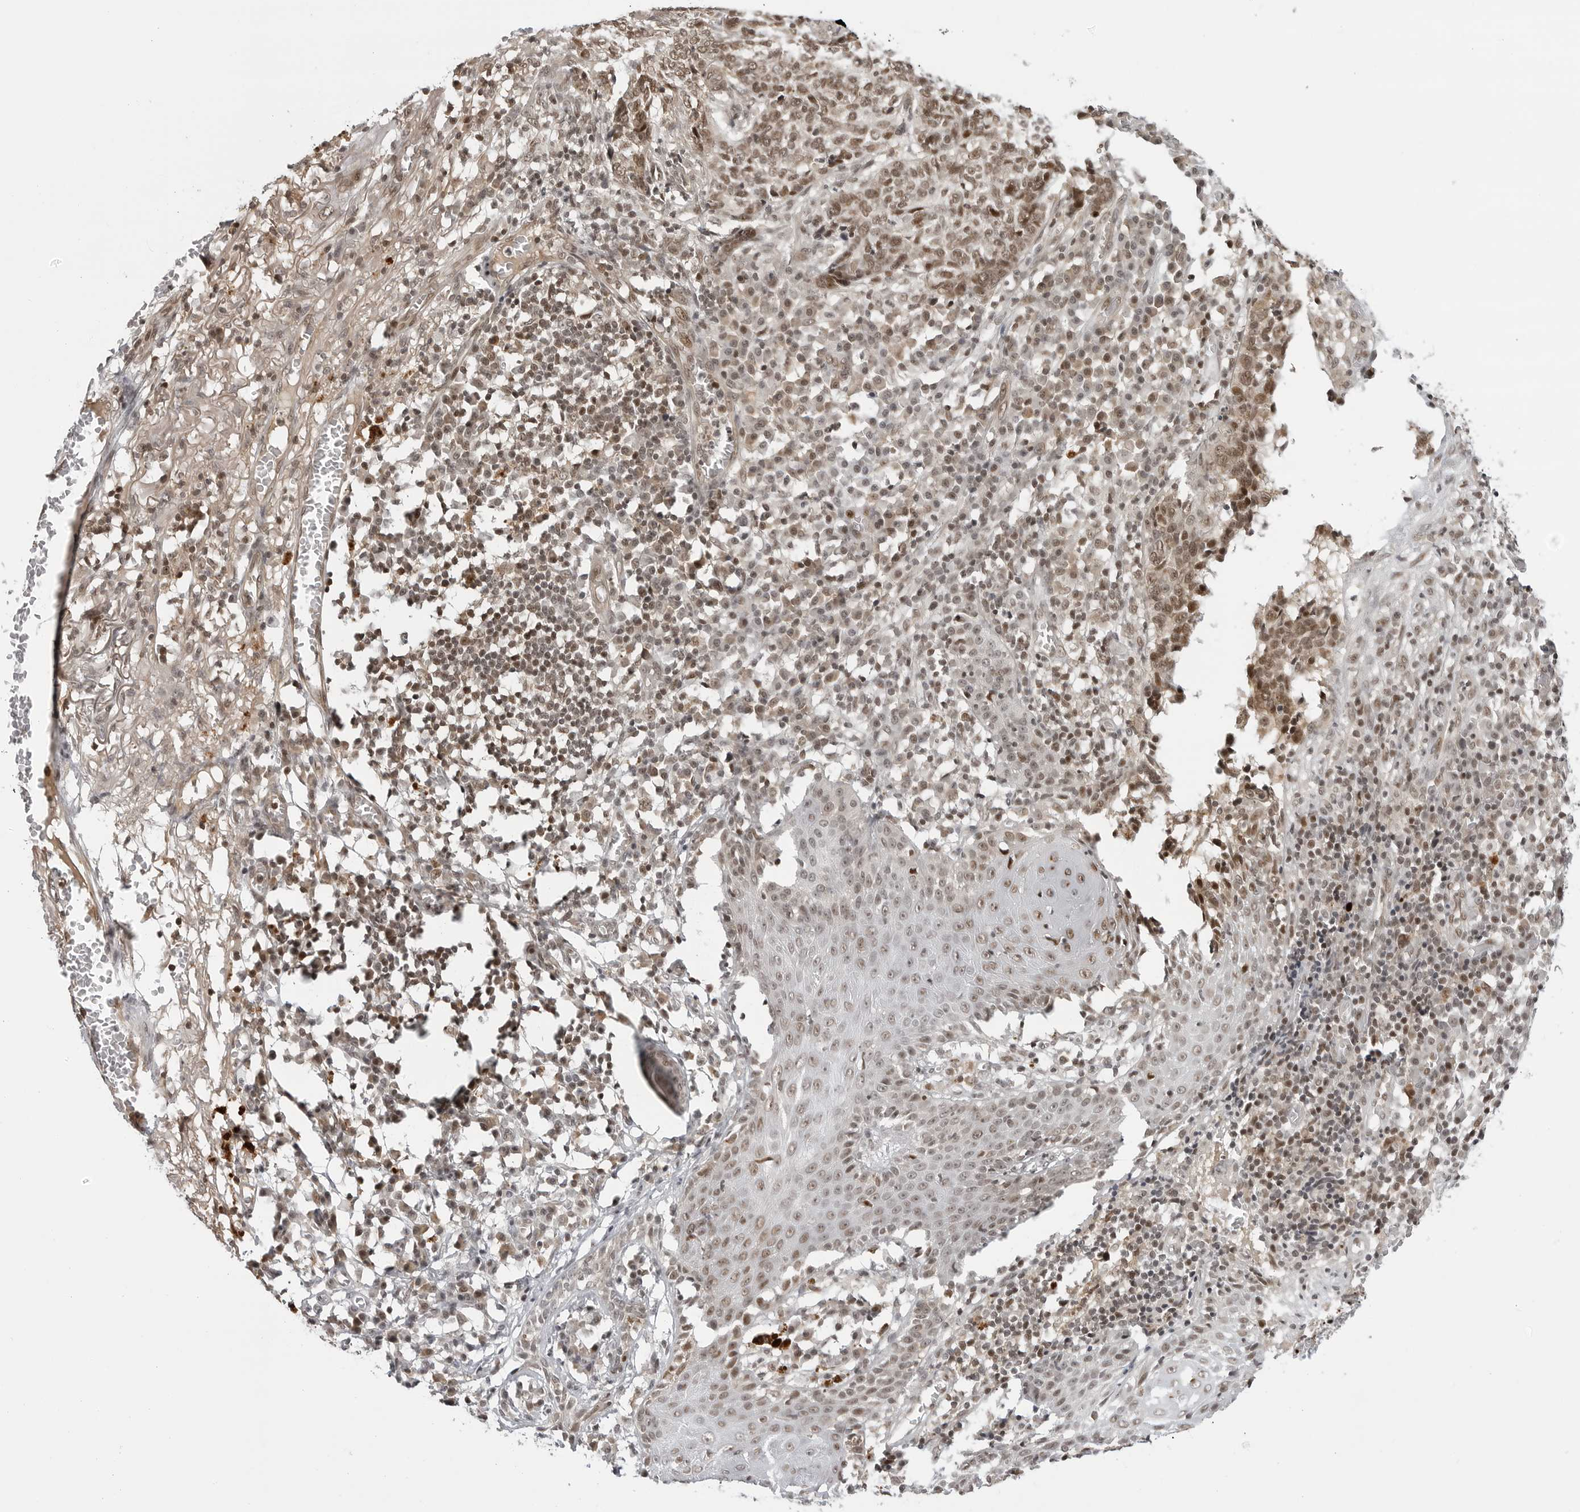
{"staining": {"intensity": "moderate", "quantity": ">75%", "location": "nuclear"}, "tissue": "skin cancer", "cell_type": "Tumor cells", "image_type": "cancer", "snomed": [{"axis": "morphology", "description": "Basal cell carcinoma"}, {"axis": "topography", "description": "Skin"}], "caption": "Skin basal cell carcinoma was stained to show a protein in brown. There is medium levels of moderate nuclear positivity in about >75% of tumor cells.", "gene": "C8orf33", "patient": {"sex": "male", "age": 85}}